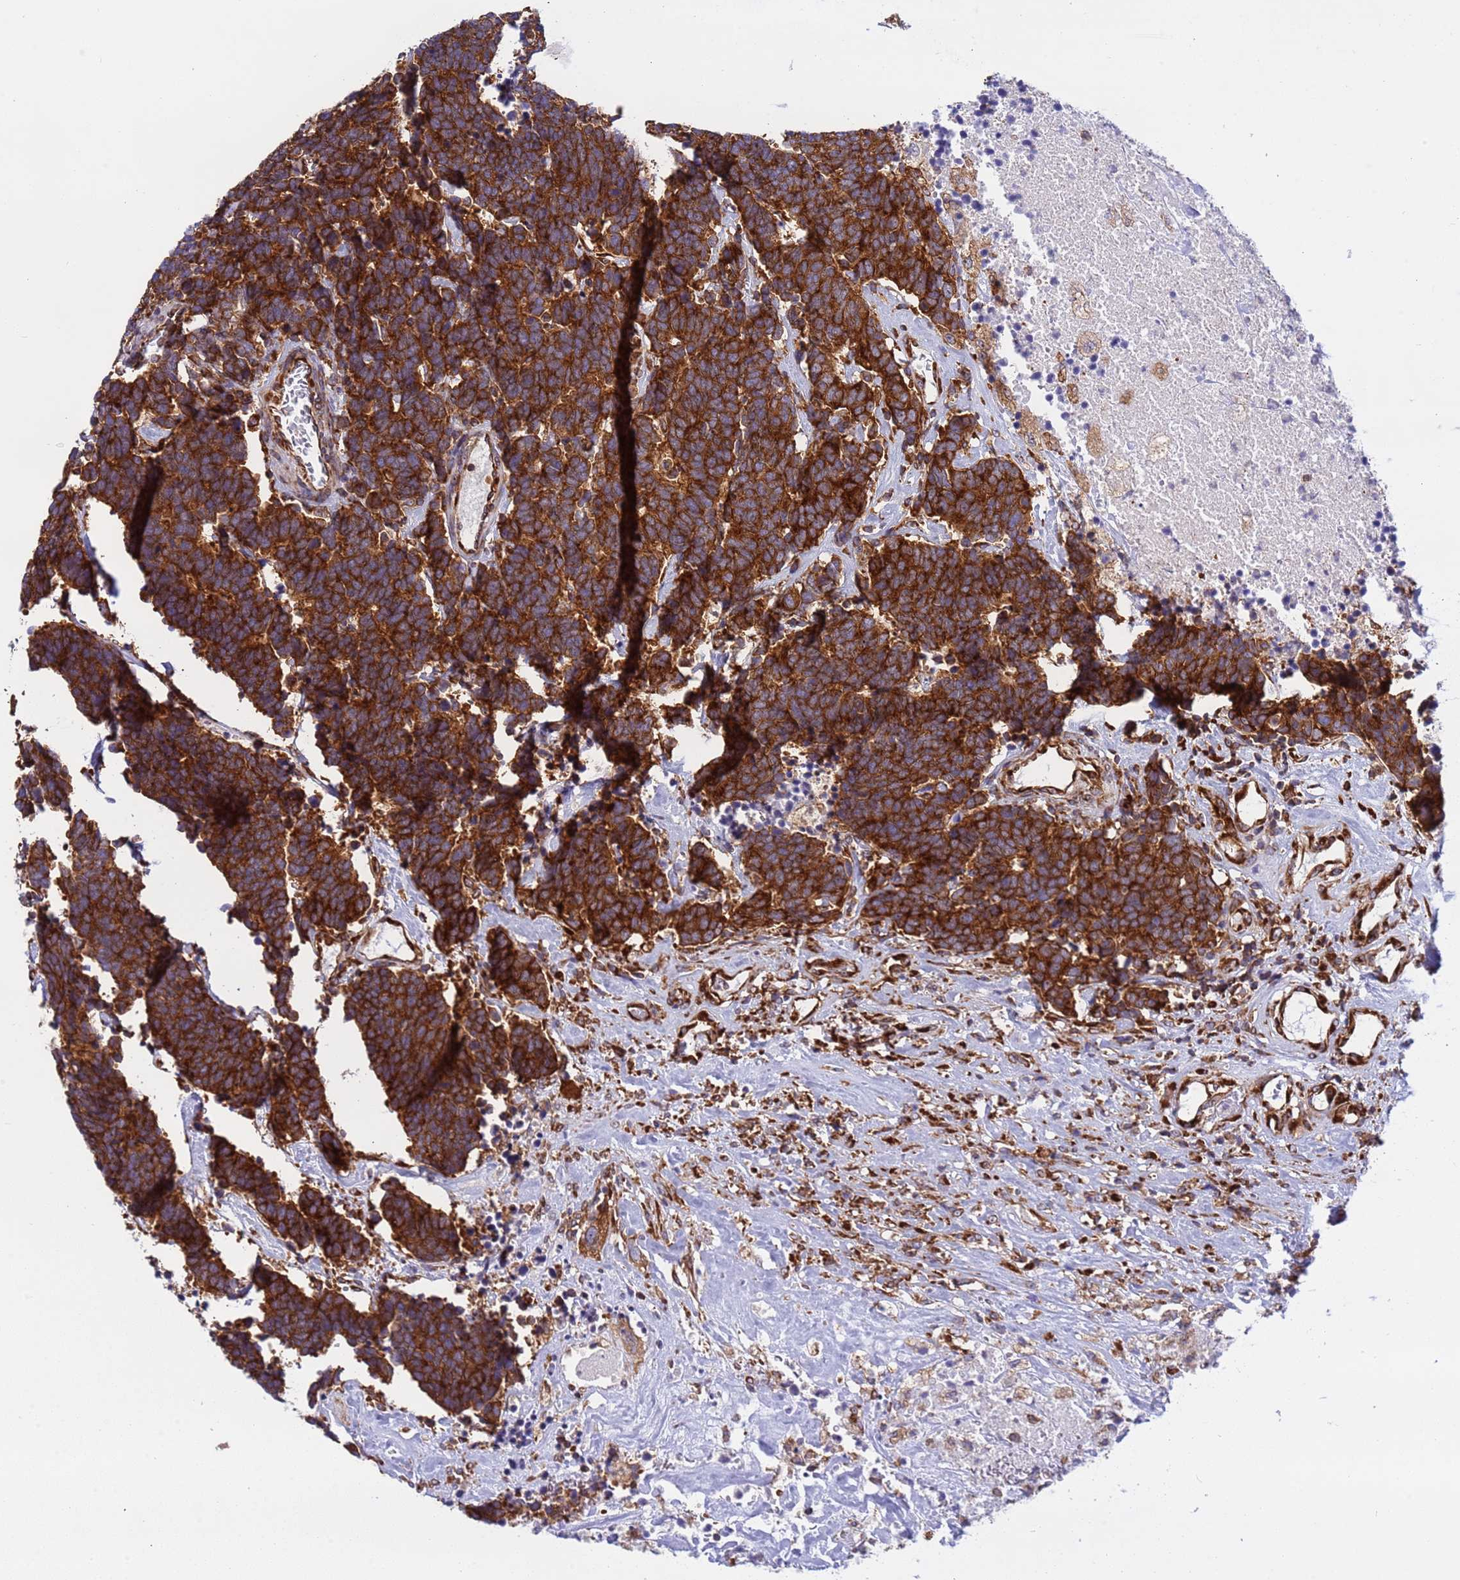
{"staining": {"intensity": "strong", "quantity": ">75%", "location": "cytoplasmic/membranous"}, "tissue": "carcinoid", "cell_type": "Tumor cells", "image_type": "cancer", "snomed": [{"axis": "morphology", "description": "Carcinoma, NOS"}, {"axis": "morphology", "description": "Carcinoid, malignant, NOS"}, {"axis": "topography", "description": "Urinary bladder"}], "caption": "DAB immunohistochemical staining of human carcinoid displays strong cytoplasmic/membranous protein expression in approximately >75% of tumor cells.", "gene": "RPL36", "patient": {"sex": "male", "age": 57}}